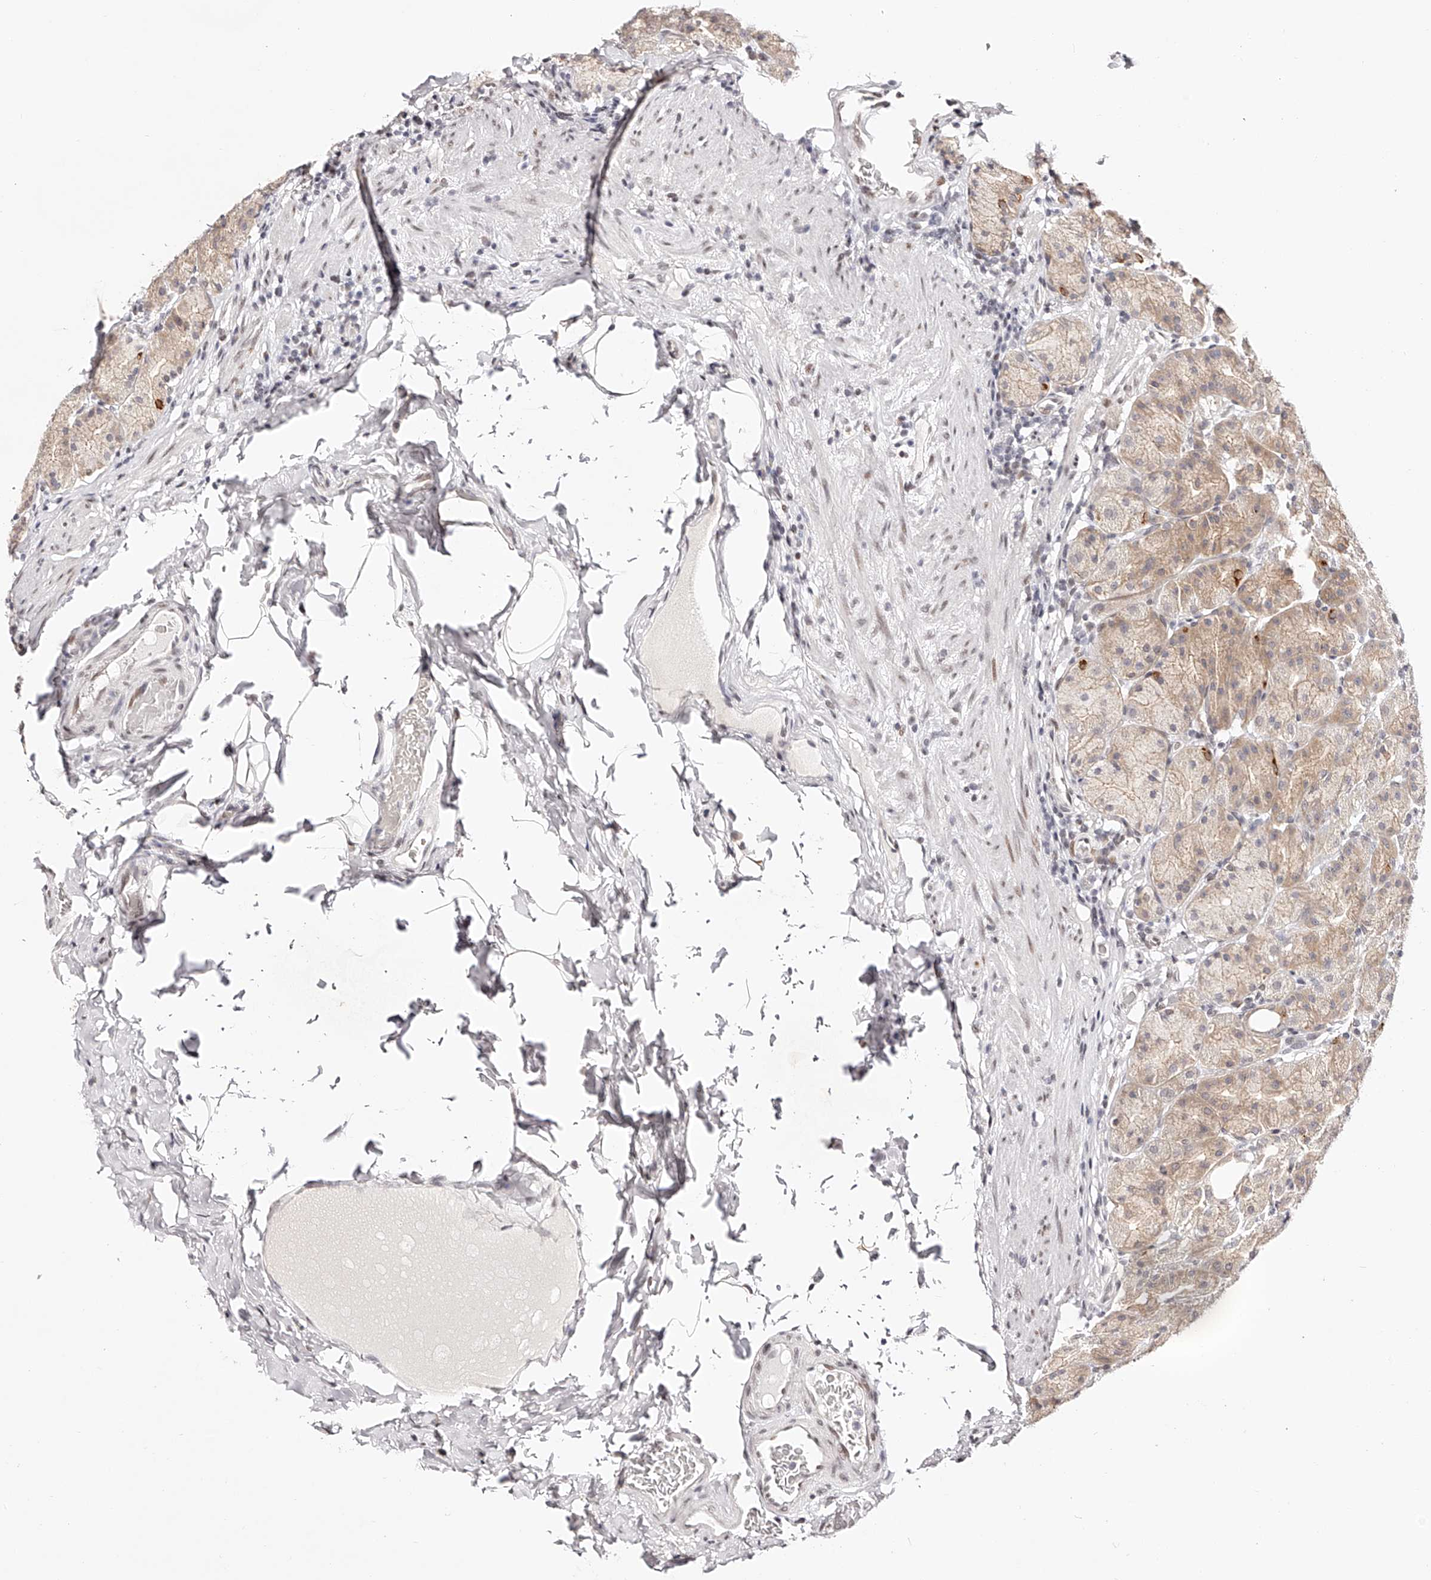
{"staining": {"intensity": "moderate", "quantity": "25%-75%", "location": "cytoplasmic/membranous"}, "tissue": "stomach", "cell_type": "Glandular cells", "image_type": "normal", "snomed": [{"axis": "morphology", "description": "Normal tissue, NOS"}, {"axis": "topography", "description": "Stomach, upper"}], "caption": "Immunohistochemical staining of normal human stomach shows moderate cytoplasmic/membranous protein staining in about 25%-75% of glandular cells. The staining was performed using DAB (3,3'-diaminobenzidine) to visualize the protein expression in brown, while the nuclei were stained in blue with hematoxylin (Magnification: 20x).", "gene": "USF3", "patient": {"sex": "male", "age": 68}}